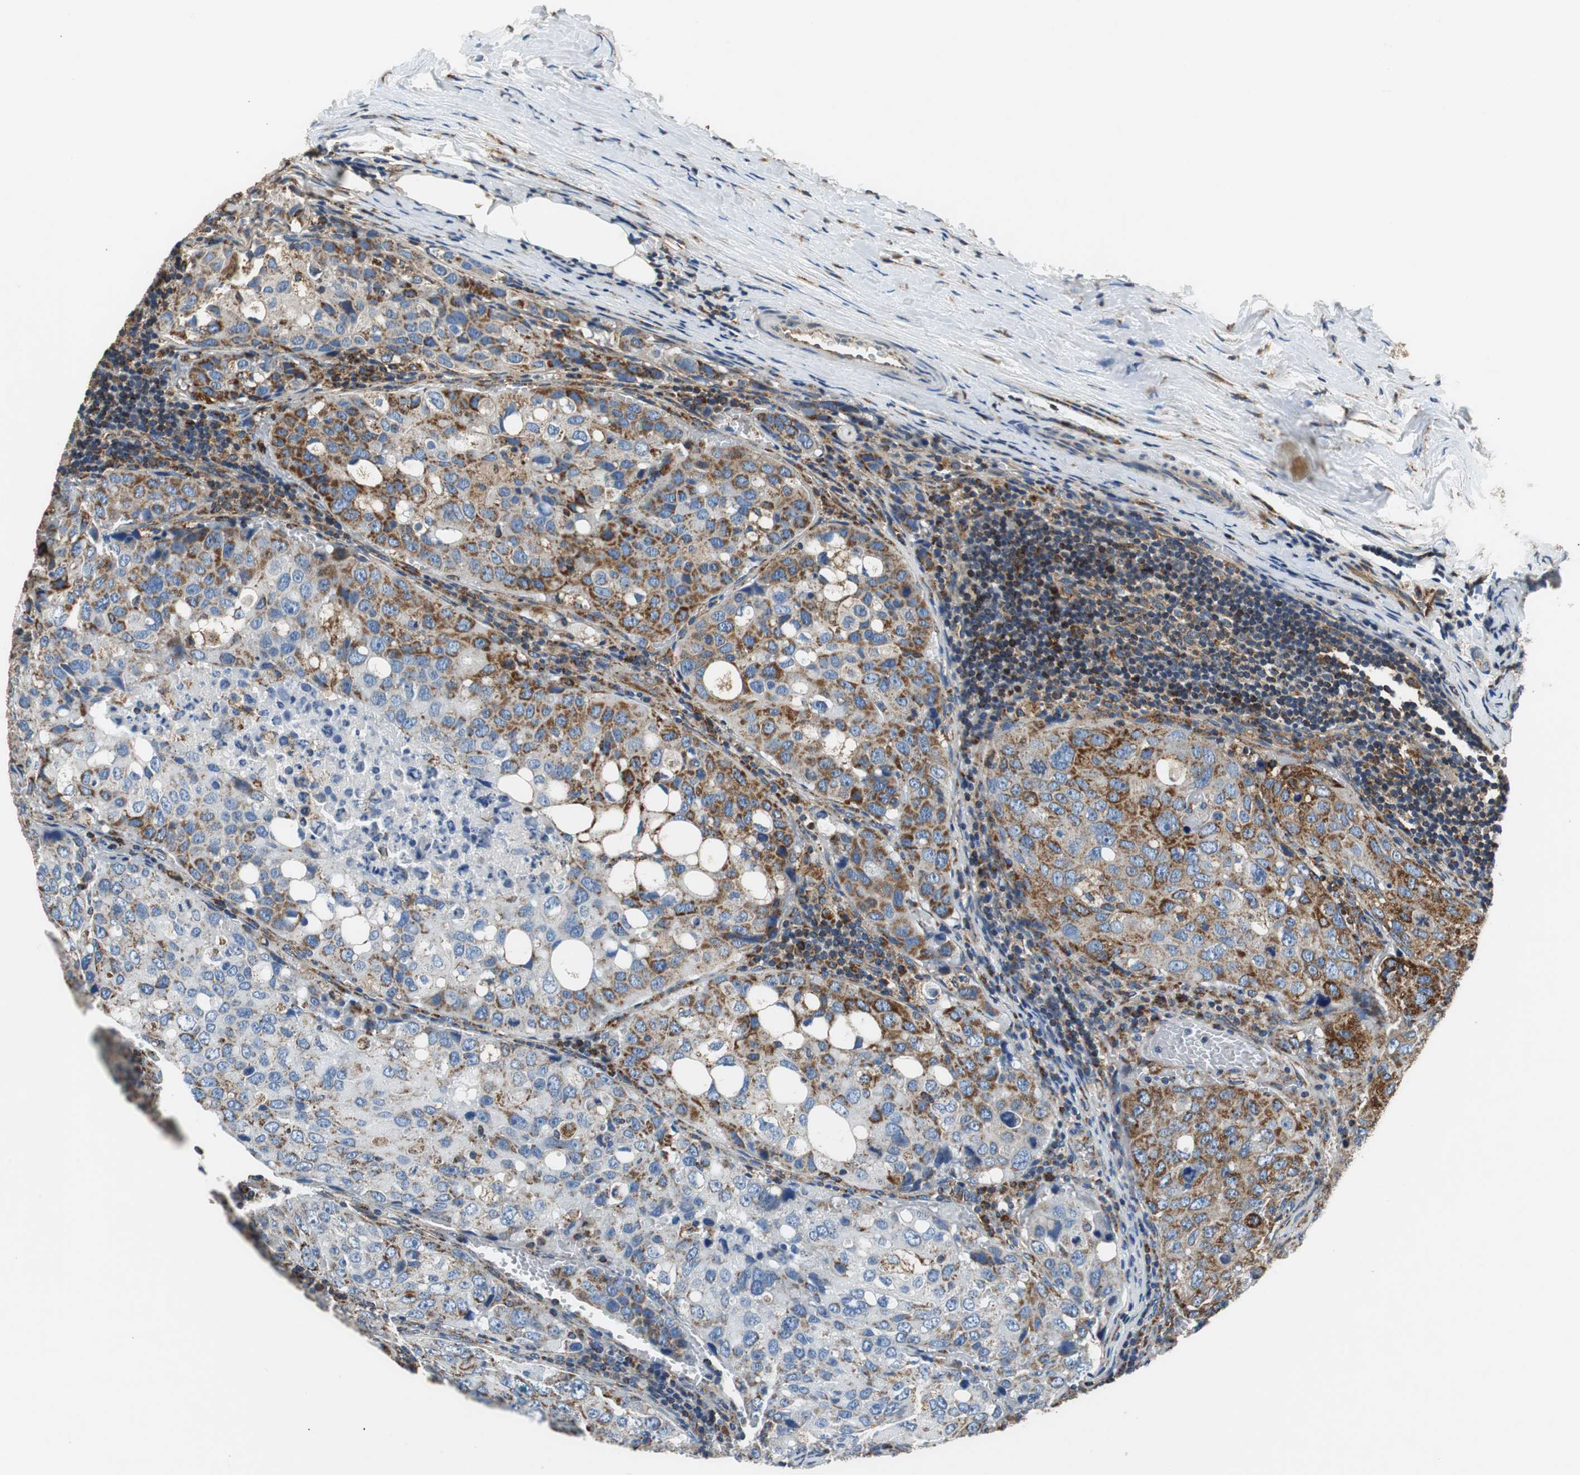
{"staining": {"intensity": "strong", "quantity": "25%-75%", "location": "cytoplasmic/membranous"}, "tissue": "urothelial cancer", "cell_type": "Tumor cells", "image_type": "cancer", "snomed": [{"axis": "morphology", "description": "Urothelial carcinoma, High grade"}, {"axis": "topography", "description": "Lymph node"}, {"axis": "topography", "description": "Urinary bladder"}], "caption": "There is high levels of strong cytoplasmic/membranous positivity in tumor cells of urothelial carcinoma (high-grade), as demonstrated by immunohistochemical staining (brown color).", "gene": "GSTK1", "patient": {"sex": "male", "age": 51}}